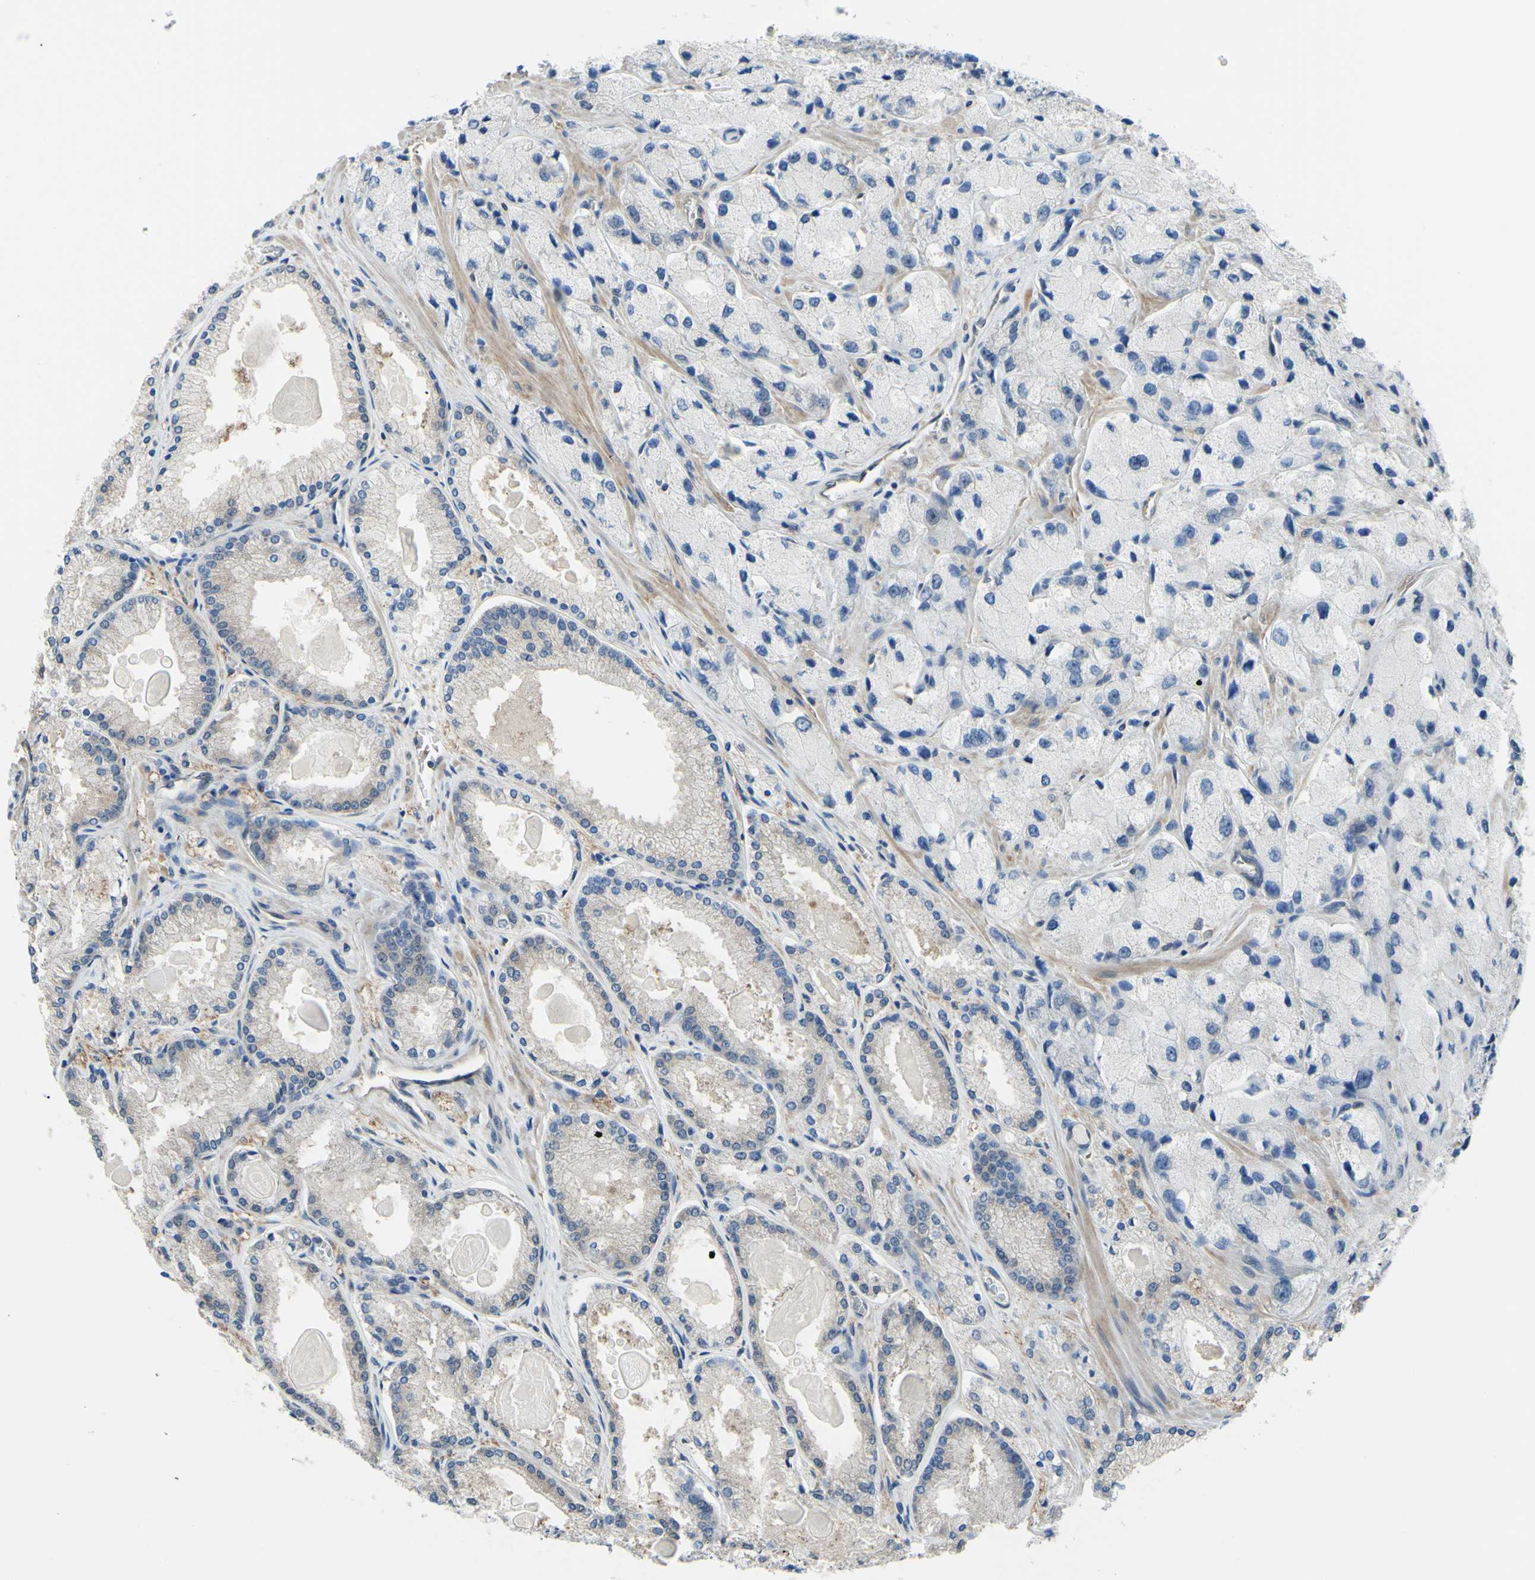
{"staining": {"intensity": "negative", "quantity": "none", "location": "none"}, "tissue": "prostate cancer", "cell_type": "Tumor cells", "image_type": "cancer", "snomed": [{"axis": "morphology", "description": "Adenocarcinoma, High grade"}, {"axis": "topography", "description": "Prostate"}], "caption": "DAB (3,3'-diaminobenzidine) immunohistochemical staining of prostate adenocarcinoma (high-grade) exhibits no significant positivity in tumor cells.", "gene": "UPK3B", "patient": {"sex": "male", "age": 58}}